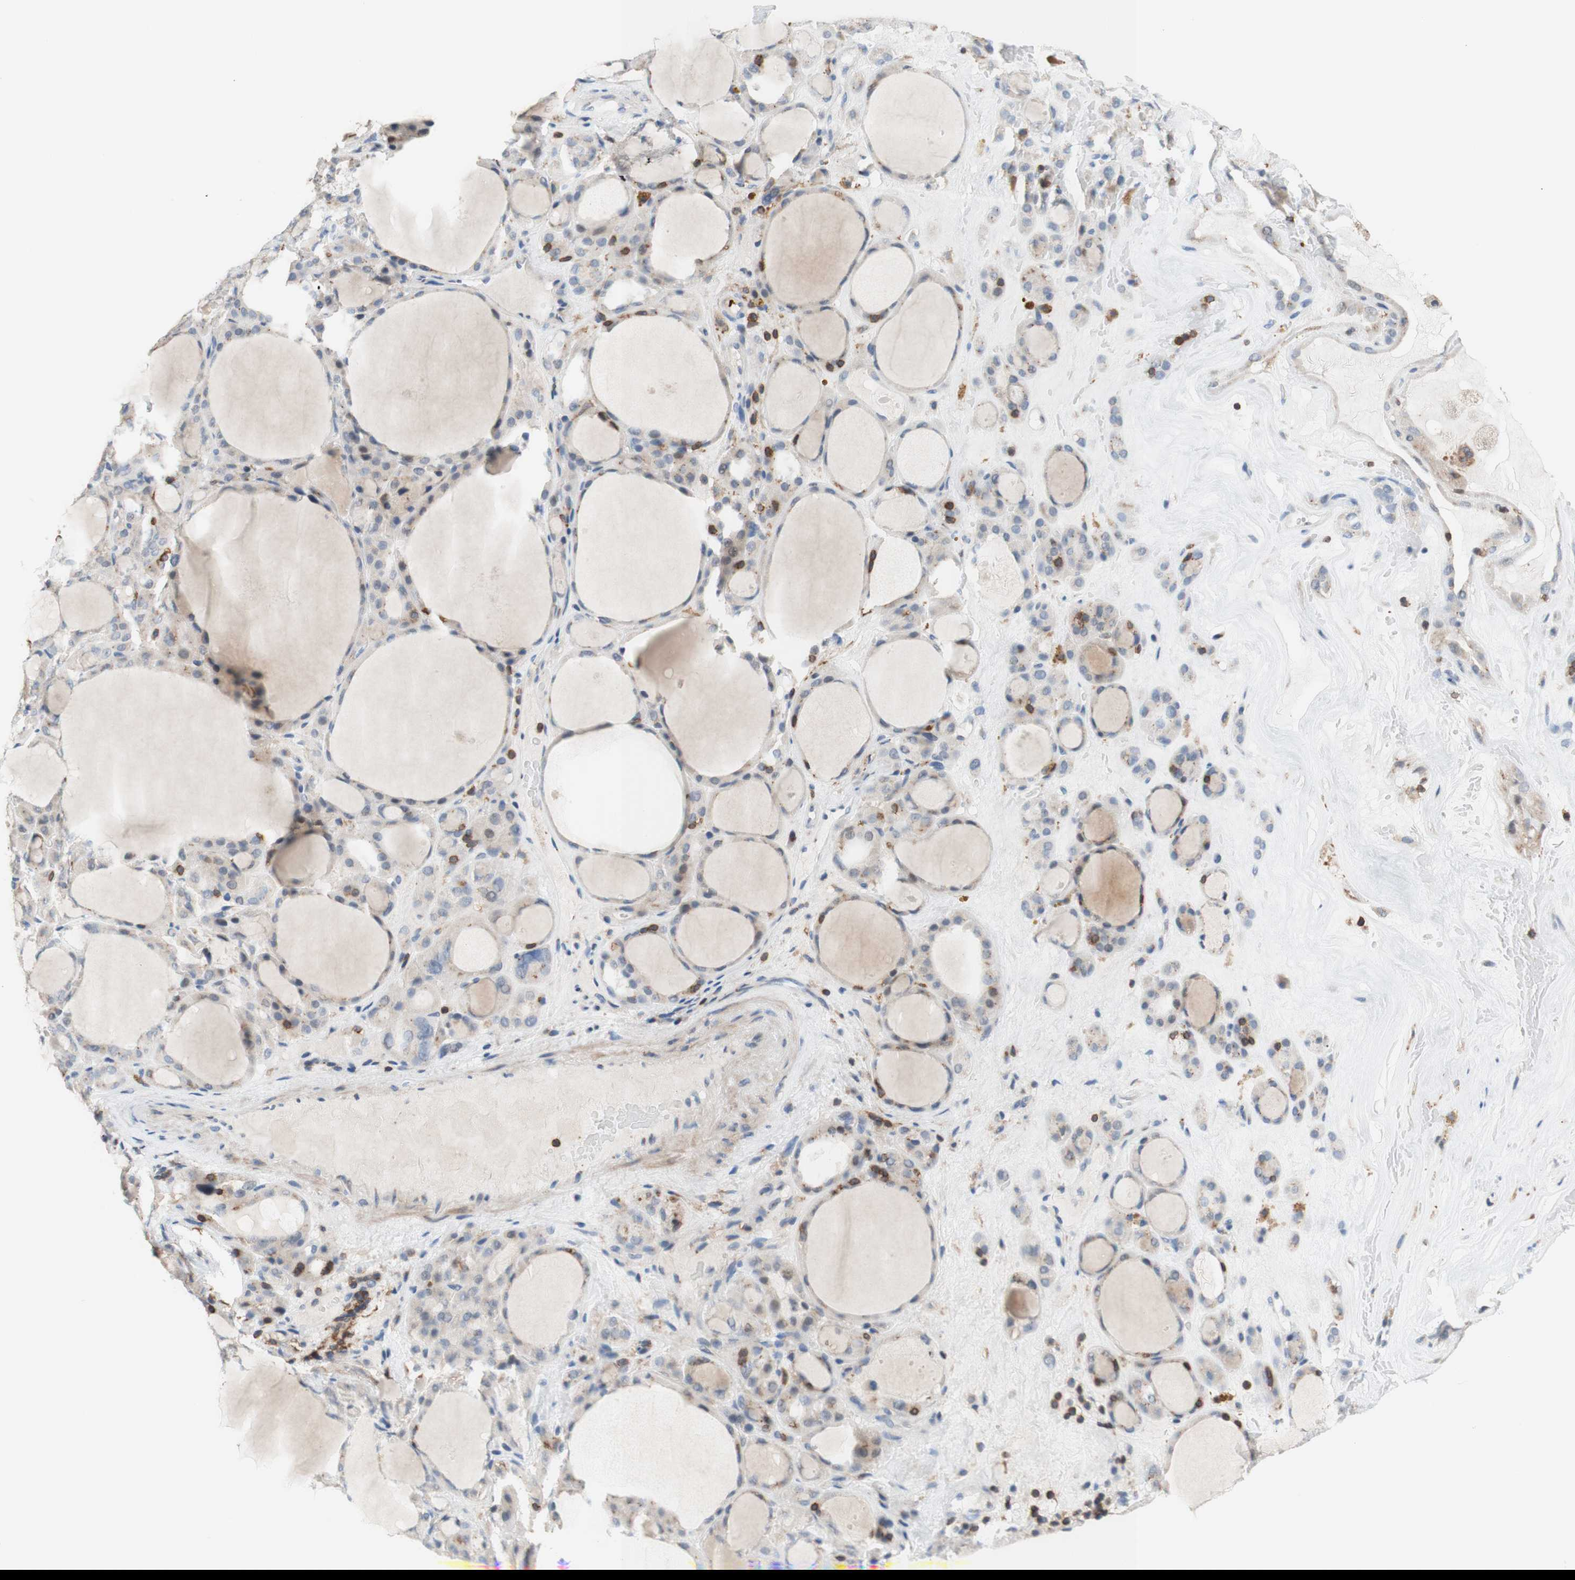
{"staining": {"intensity": "moderate", "quantity": "<25%", "location": "cytoplasmic/membranous"}, "tissue": "thyroid gland", "cell_type": "Glandular cells", "image_type": "normal", "snomed": [{"axis": "morphology", "description": "Normal tissue, NOS"}, {"axis": "morphology", "description": "Carcinoma, NOS"}, {"axis": "topography", "description": "Thyroid gland"}], "caption": "Approximately <25% of glandular cells in unremarkable thyroid gland reveal moderate cytoplasmic/membranous protein positivity as visualized by brown immunohistochemical staining.", "gene": "SPINK6", "patient": {"sex": "female", "age": 86}}